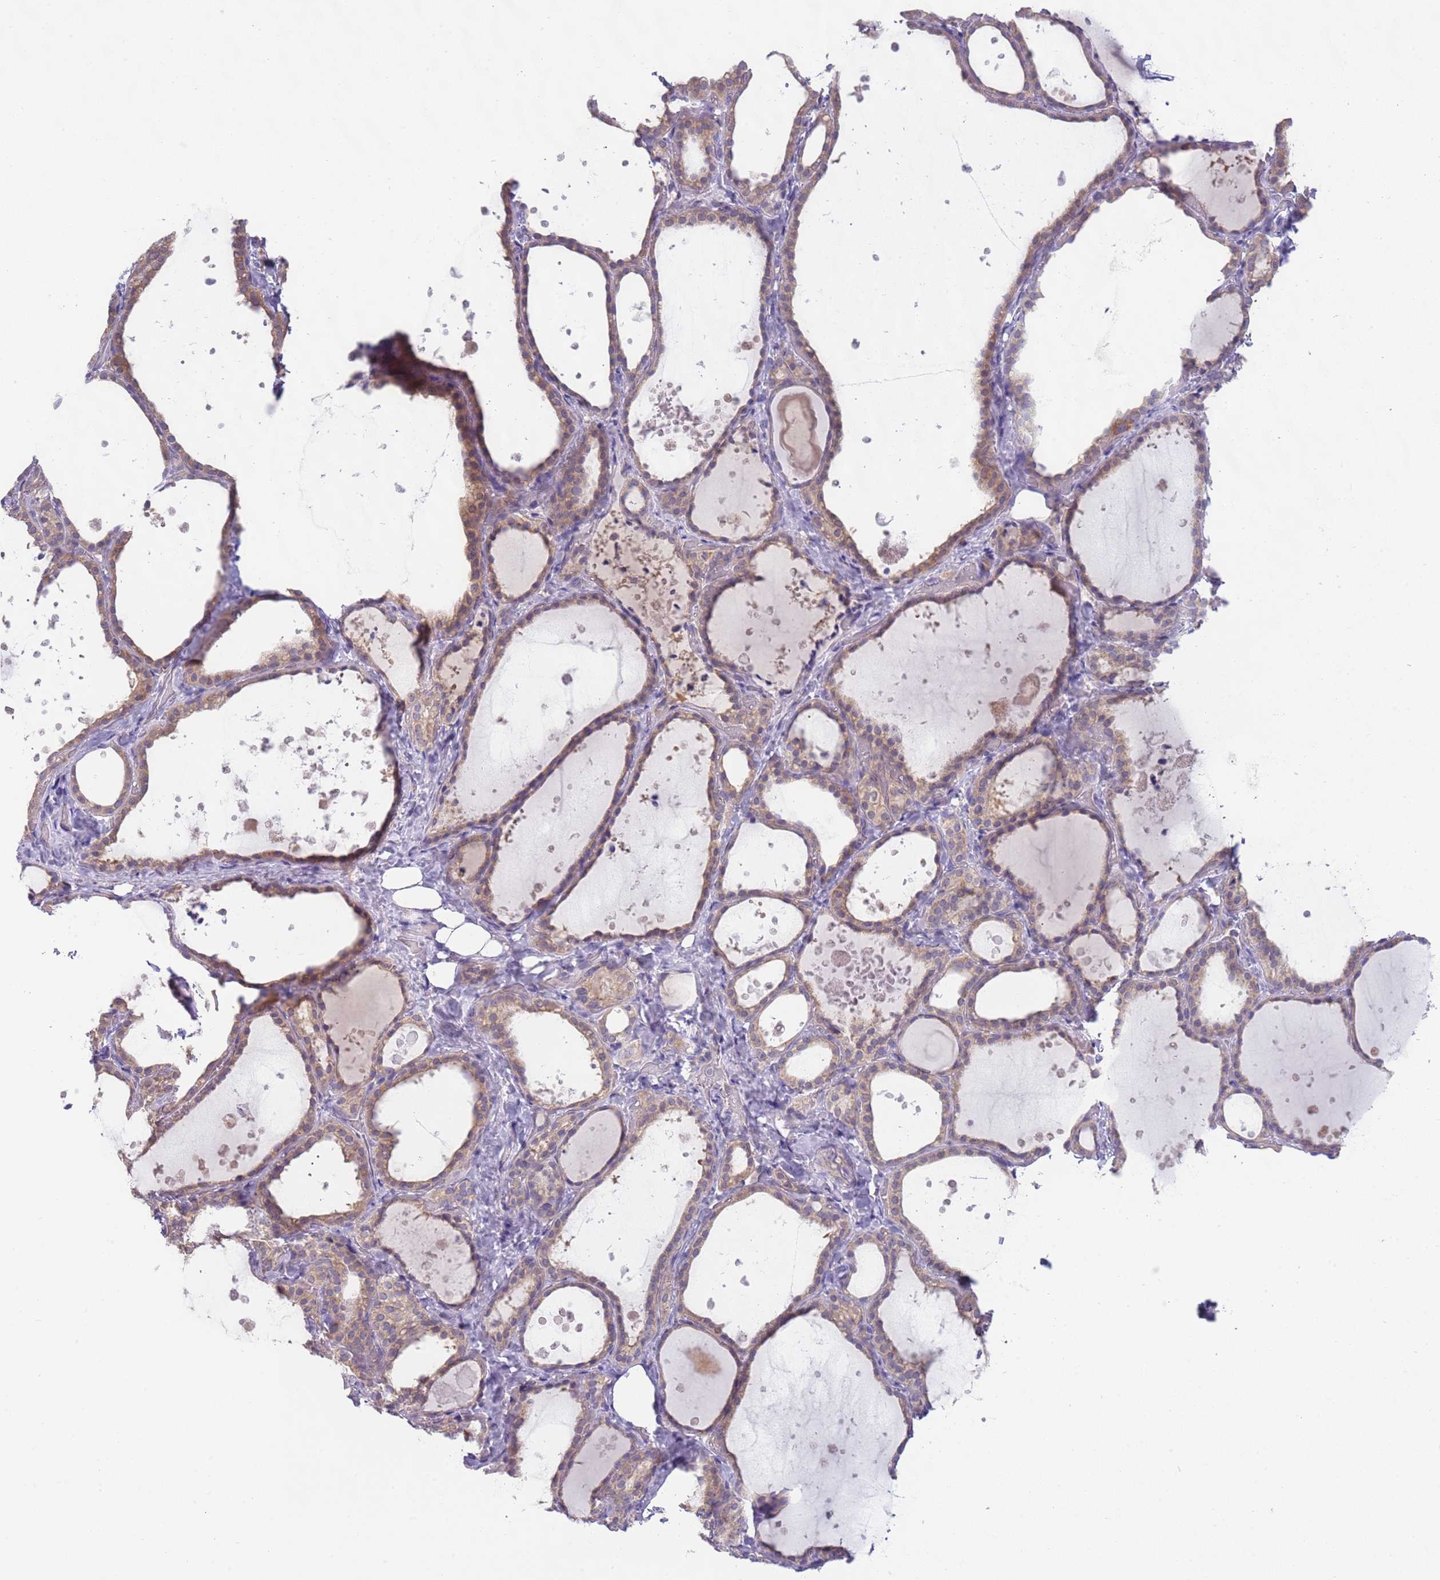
{"staining": {"intensity": "weak", "quantity": "25%-75%", "location": "cytoplasmic/membranous"}, "tissue": "thyroid gland", "cell_type": "Glandular cells", "image_type": "normal", "snomed": [{"axis": "morphology", "description": "Normal tissue, NOS"}, {"axis": "topography", "description": "Thyroid gland"}], "caption": "A brown stain shows weak cytoplasmic/membranous expression of a protein in glandular cells of benign human thyroid gland.", "gene": "SKOR2", "patient": {"sex": "female", "age": 44}}